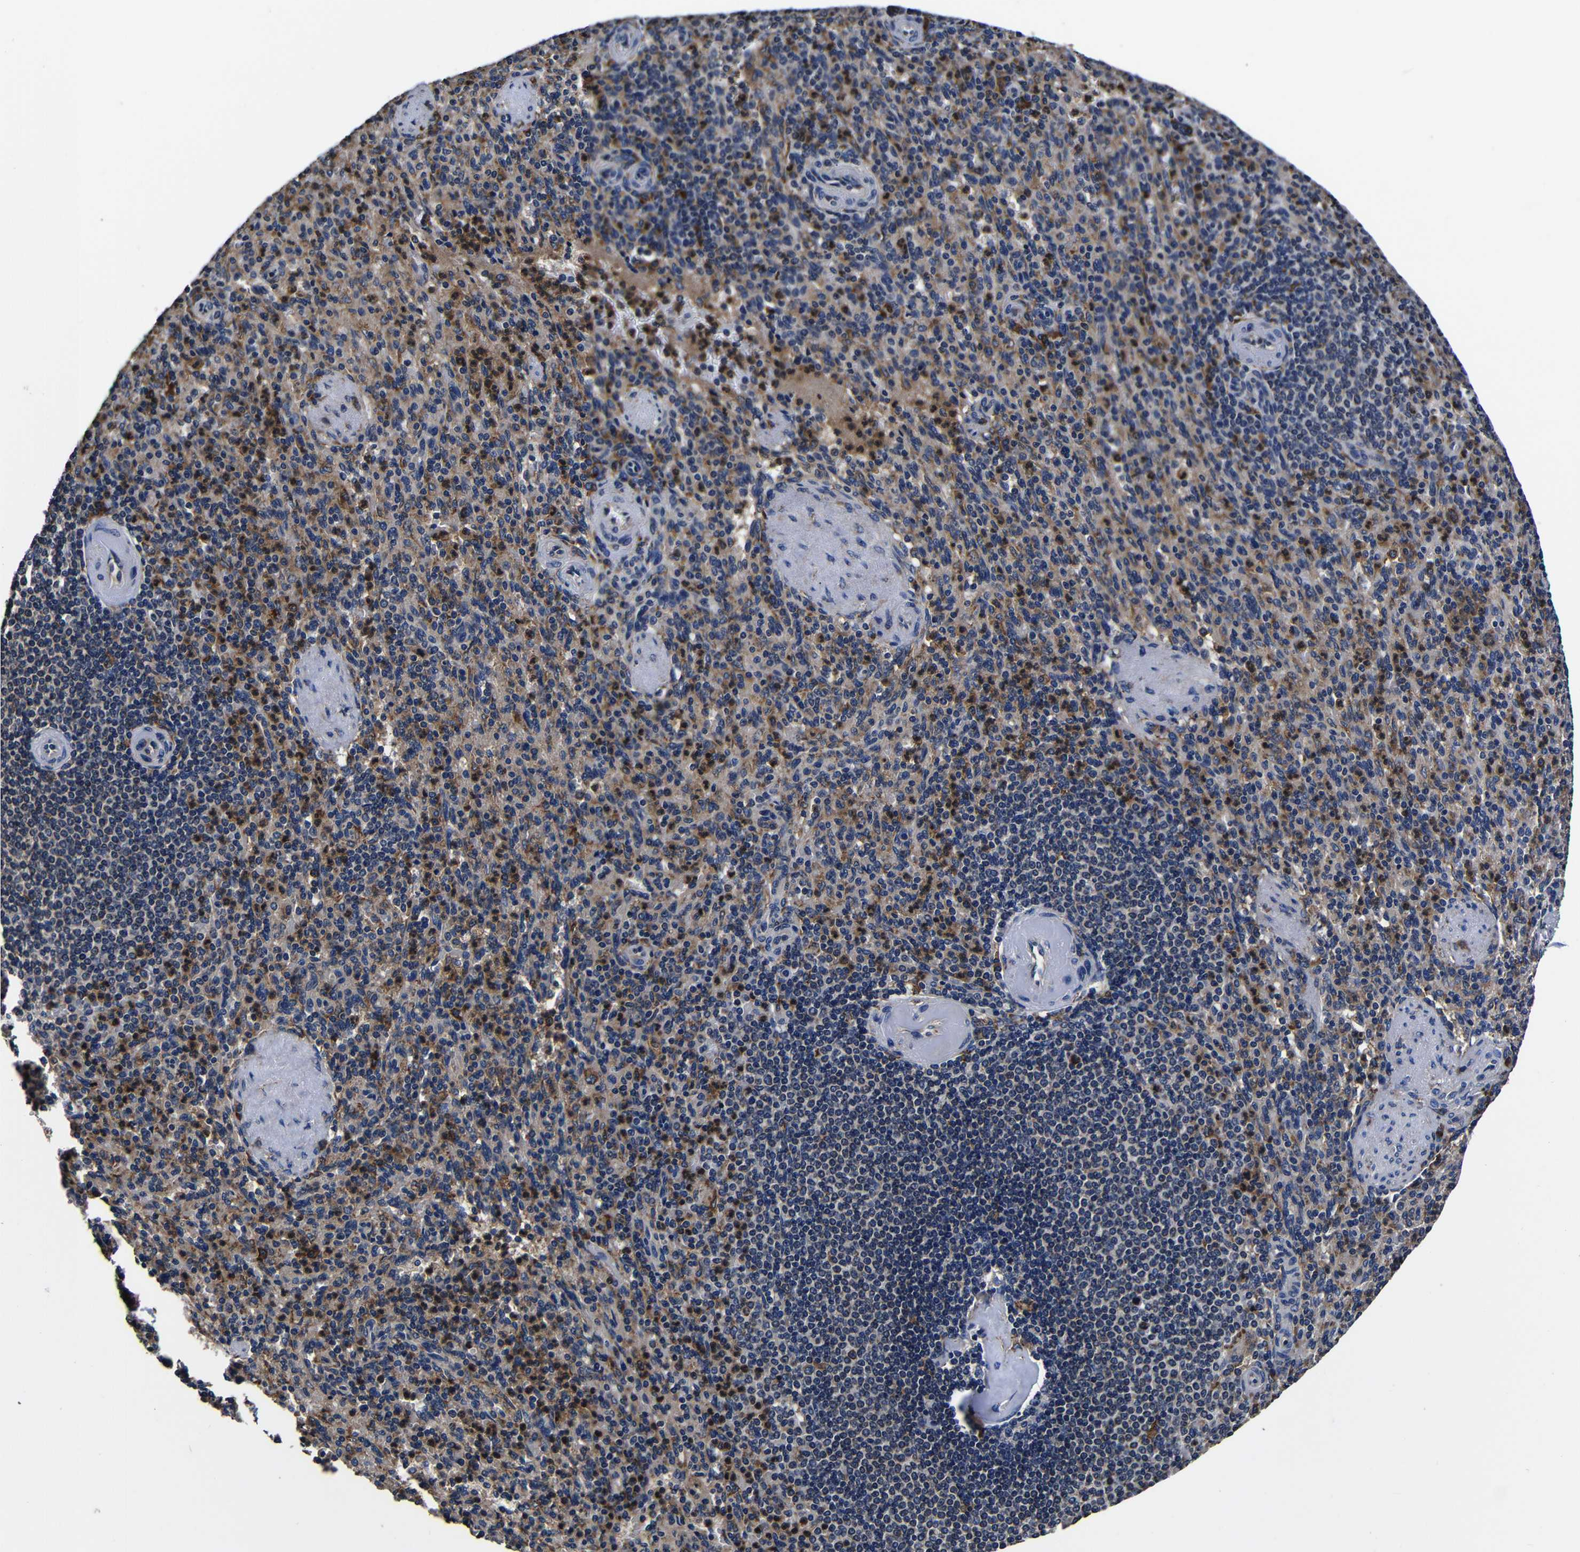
{"staining": {"intensity": "moderate", "quantity": "25%-75%", "location": "cytoplasmic/membranous"}, "tissue": "spleen", "cell_type": "Cells in red pulp", "image_type": "normal", "snomed": [{"axis": "morphology", "description": "Normal tissue, NOS"}, {"axis": "topography", "description": "Spleen"}], "caption": "Immunohistochemistry (IHC) micrograph of benign spleen: human spleen stained using IHC demonstrates medium levels of moderate protein expression localized specifically in the cytoplasmic/membranous of cells in red pulp, appearing as a cytoplasmic/membranous brown color.", "gene": "SCN9A", "patient": {"sex": "female", "age": 74}}